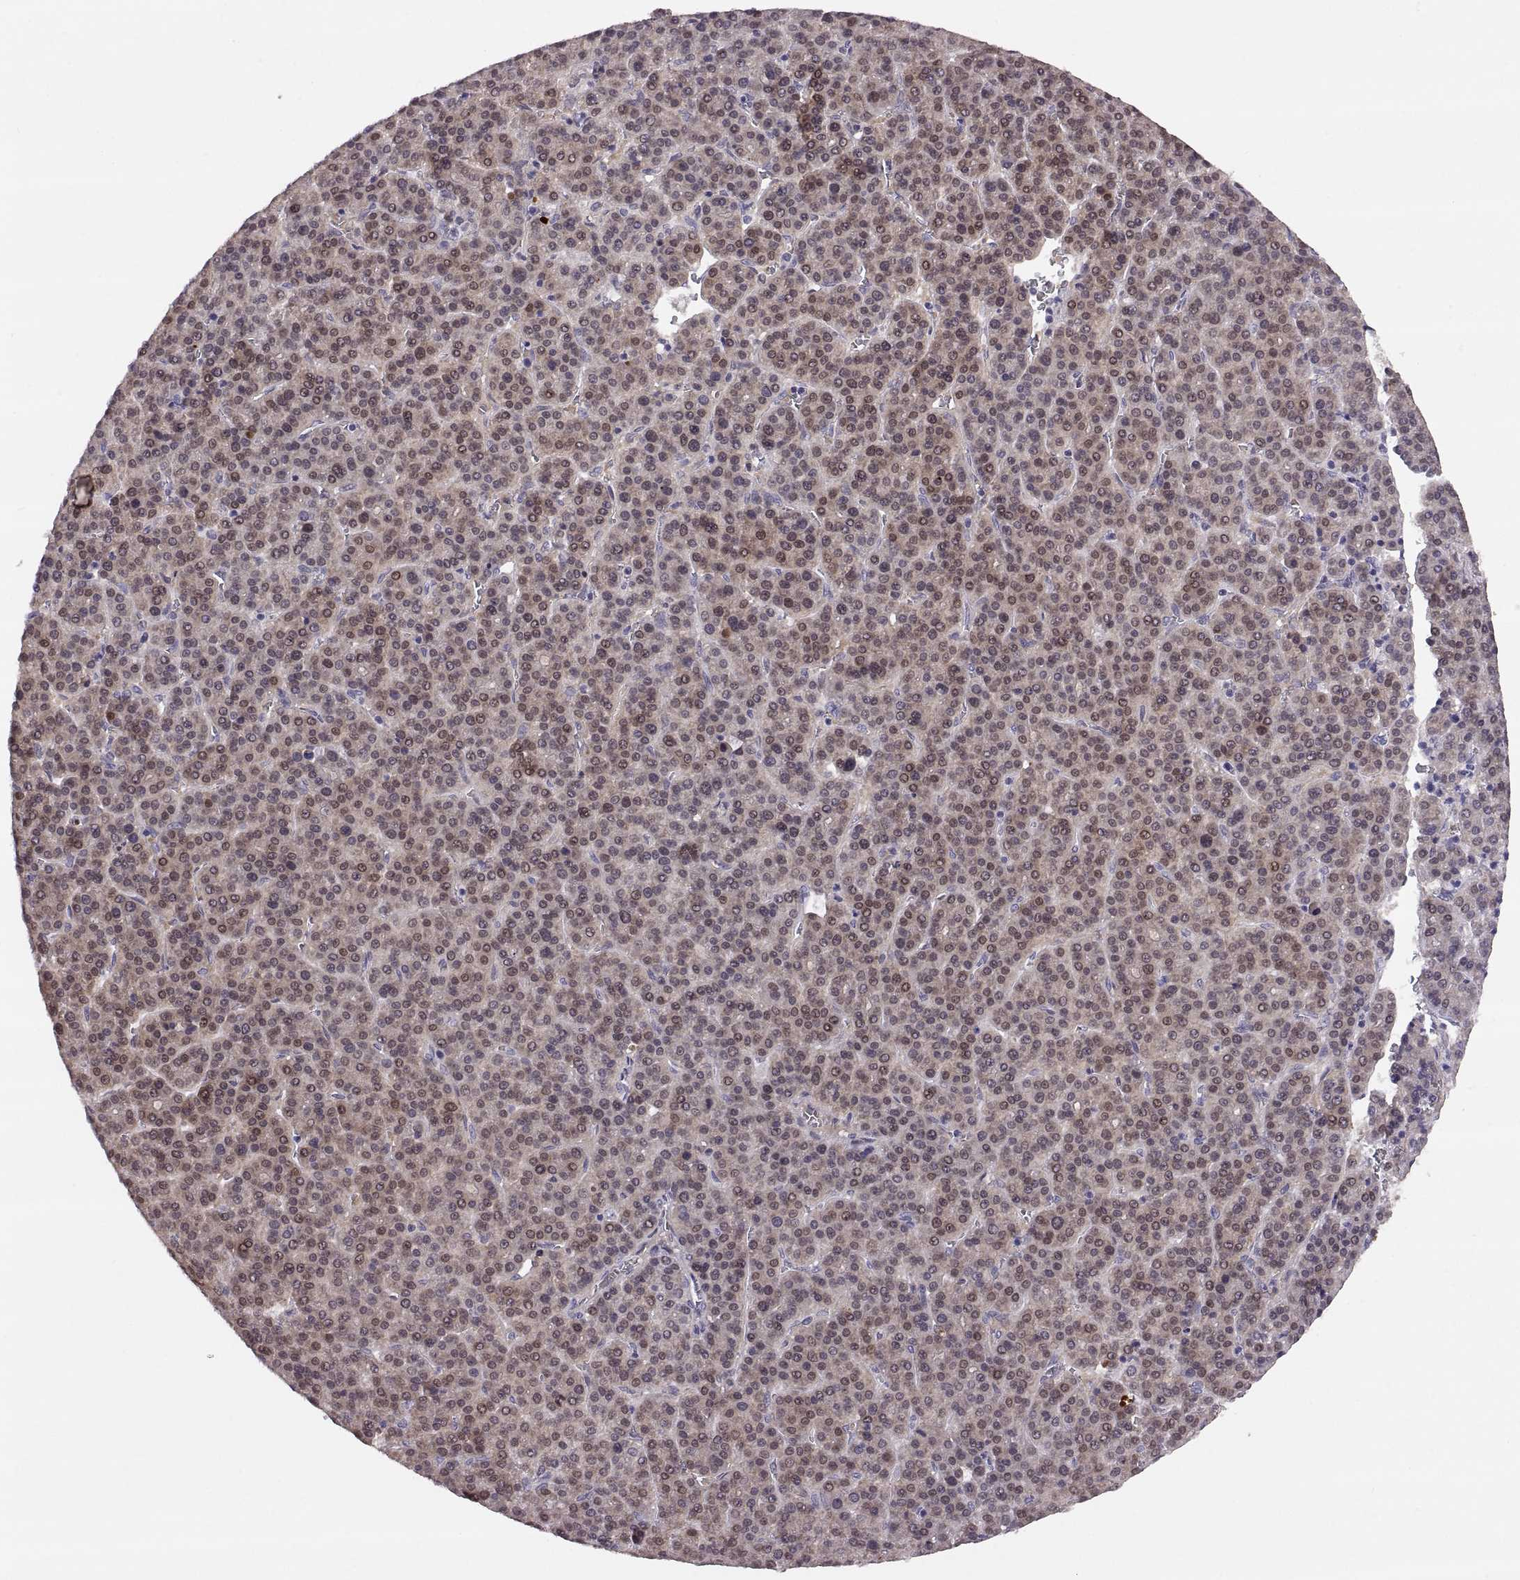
{"staining": {"intensity": "moderate", "quantity": "25%-75%", "location": "cytoplasmic/membranous"}, "tissue": "liver cancer", "cell_type": "Tumor cells", "image_type": "cancer", "snomed": [{"axis": "morphology", "description": "Carcinoma, Hepatocellular, NOS"}, {"axis": "topography", "description": "Liver"}], "caption": "A medium amount of moderate cytoplasmic/membranous staining is seen in about 25%-75% of tumor cells in liver cancer tissue.", "gene": "ADH6", "patient": {"sex": "female", "age": 58}}